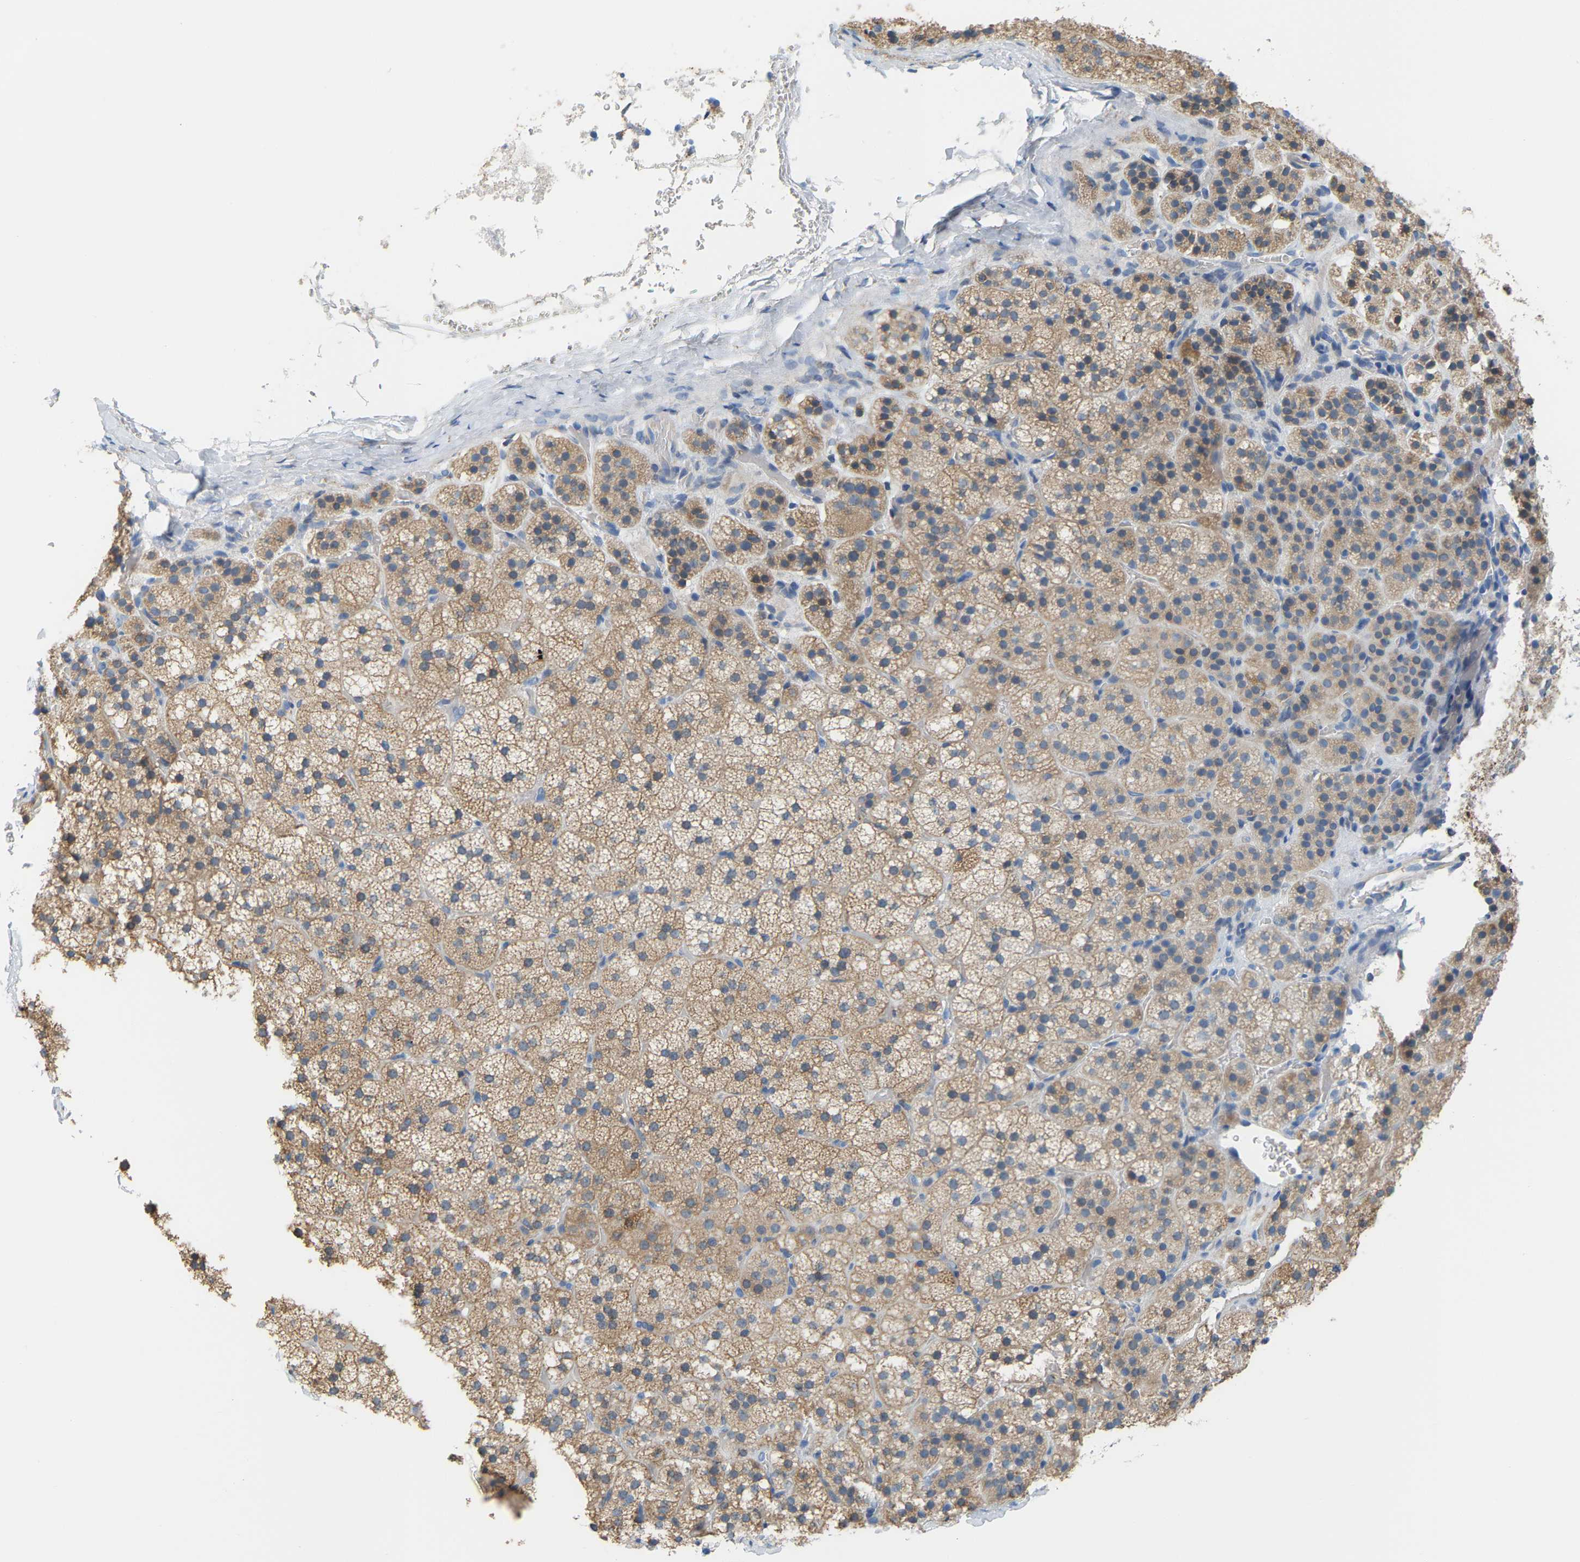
{"staining": {"intensity": "moderate", "quantity": "25%-75%", "location": "cytoplasmic/membranous"}, "tissue": "adrenal gland", "cell_type": "Glandular cells", "image_type": "normal", "snomed": [{"axis": "morphology", "description": "Normal tissue, NOS"}, {"axis": "topography", "description": "Adrenal gland"}], "caption": "Protein expression by immunohistochemistry shows moderate cytoplasmic/membranous staining in approximately 25%-75% of glandular cells in unremarkable adrenal gland. The protein of interest is stained brown, and the nuclei are stained in blue (DAB (3,3'-diaminobenzidine) IHC with brightfield microscopy, high magnification).", "gene": "CROT", "patient": {"sex": "female", "age": 44}}